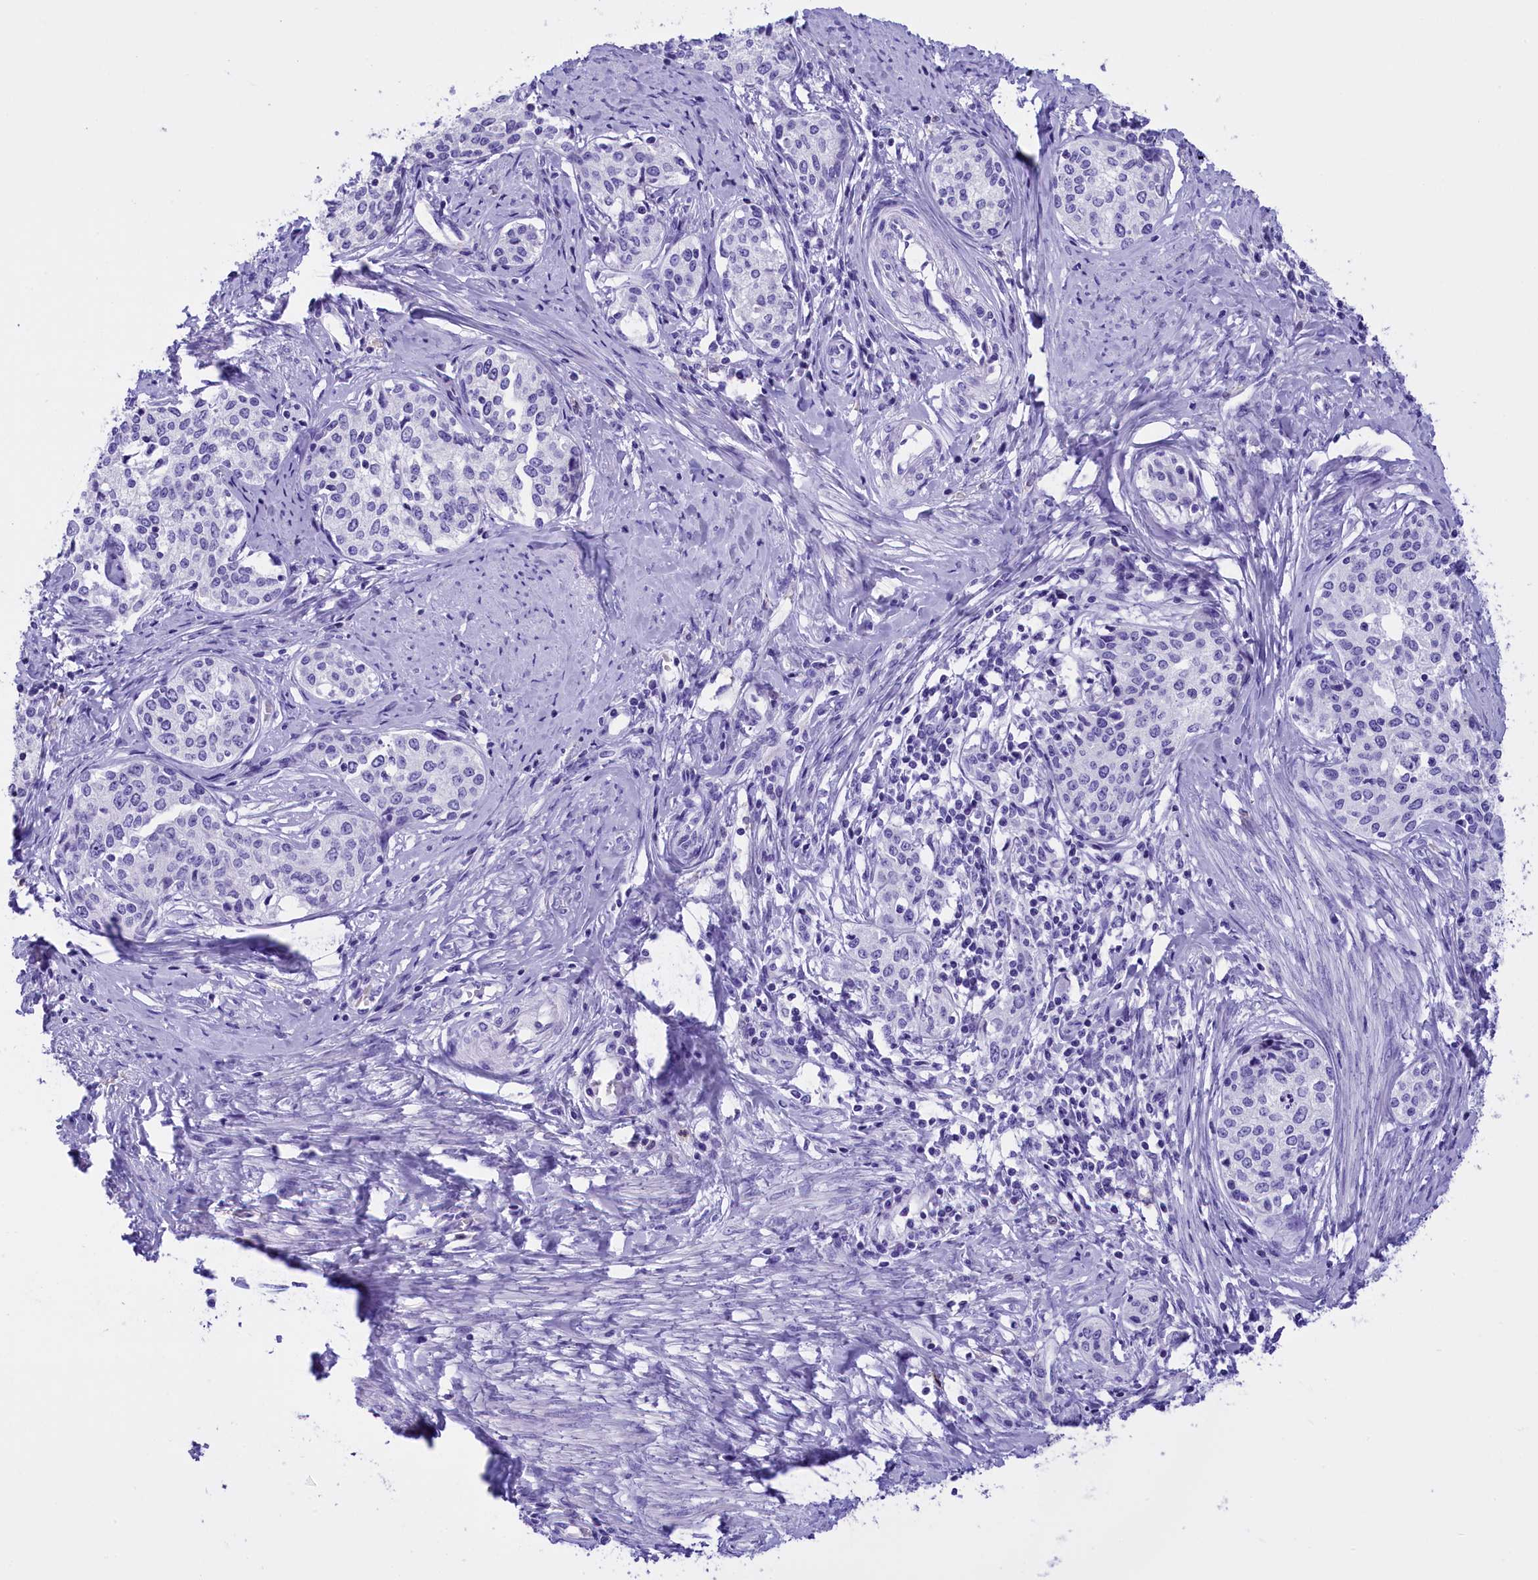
{"staining": {"intensity": "negative", "quantity": "none", "location": "none"}, "tissue": "cervical cancer", "cell_type": "Tumor cells", "image_type": "cancer", "snomed": [{"axis": "morphology", "description": "Squamous cell carcinoma, NOS"}, {"axis": "morphology", "description": "Adenocarcinoma, NOS"}, {"axis": "topography", "description": "Cervix"}], "caption": "Immunohistochemistry of human cervical adenocarcinoma exhibits no staining in tumor cells. The staining is performed using DAB brown chromogen with nuclei counter-stained in using hematoxylin.", "gene": "CLC", "patient": {"sex": "female", "age": 52}}